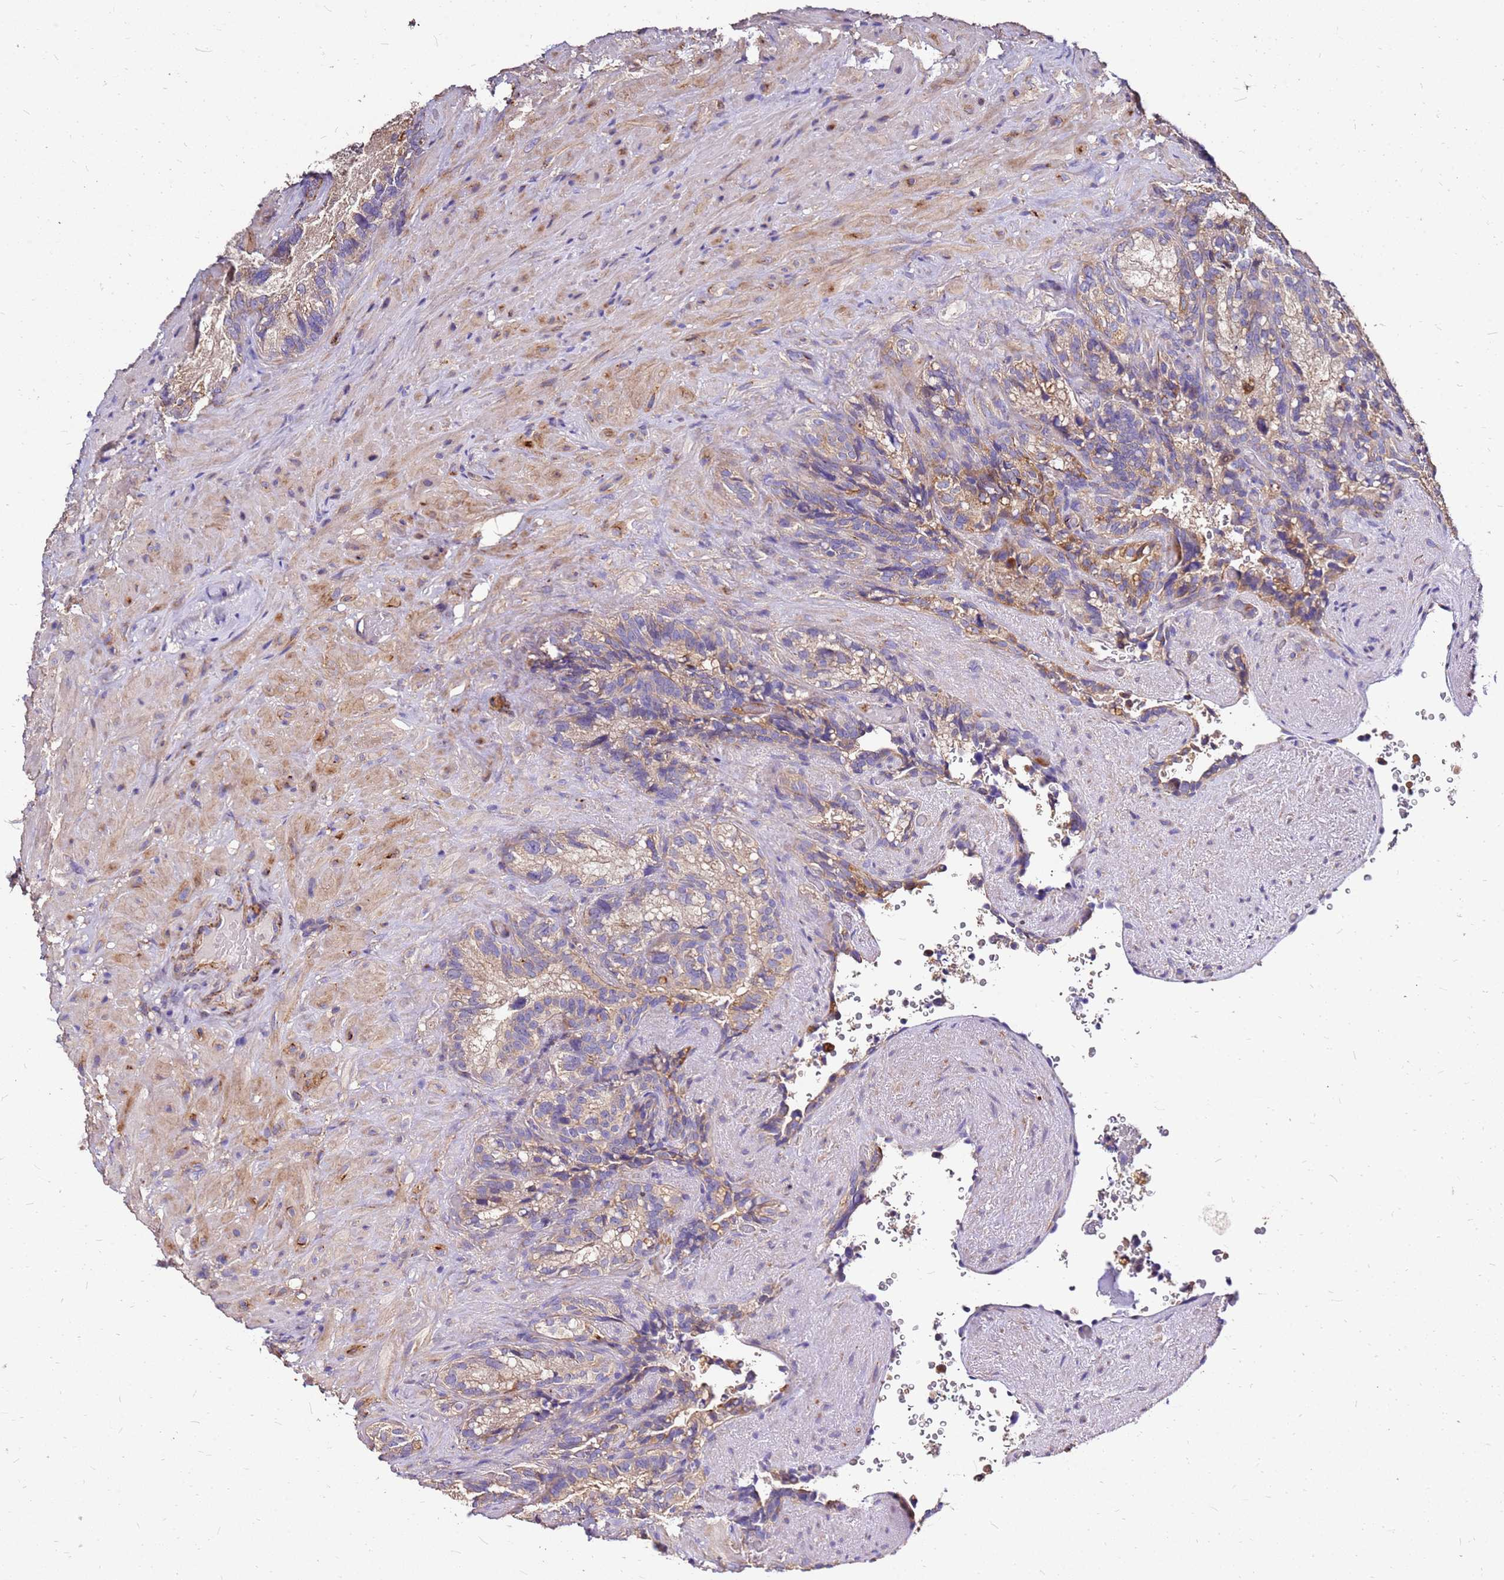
{"staining": {"intensity": "moderate", "quantity": "<25%", "location": "cytoplasmic/membranous"}, "tissue": "seminal vesicle", "cell_type": "Glandular cells", "image_type": "normal", "snomed": [{"axis": "morphology", "description": "Normal tissue, NOS"}, {"axis": "topography", "description": "Seminal veicle"}], "caption": "A high-resolution photomicrograph shows immunohistochemistry staining of benign seminal vesicle, which exhibits moderate cytoplasmic/membranous positivity in about <25% of glandular cells. Using DAB (3,3'-diaminobenzidine) (brown) and hematoxylin (blue) stains, captured at high magnification using brightfield microscopy.", "gene": "EXD3", "patient": {"sex": "male", "age": 62}}